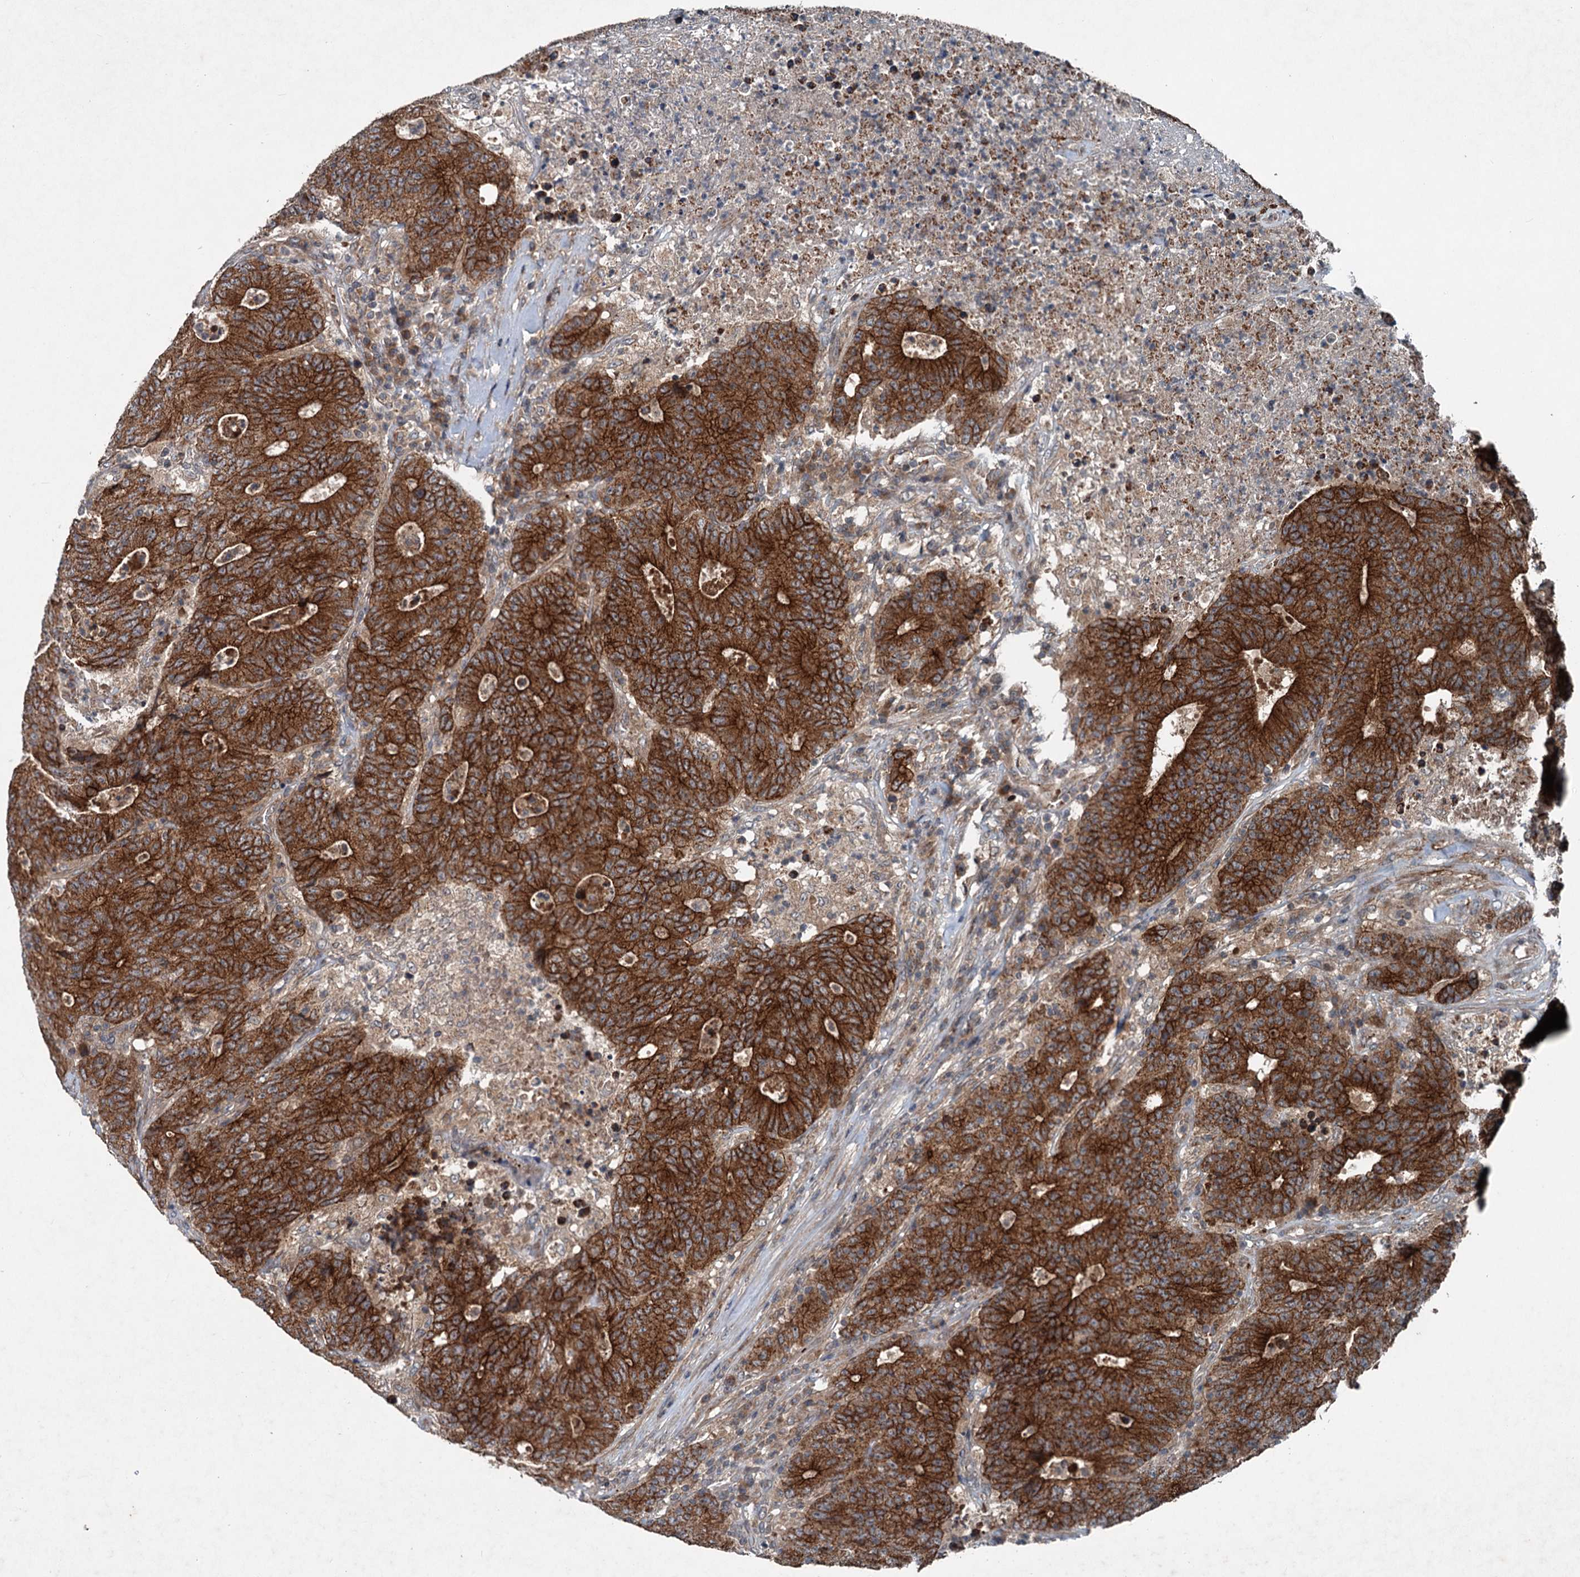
{"staining": {"intensity": "strong", "quantity": ">75%", "location": "cytoplasmic/membranous"}, "tissue": "colorectal cancer", "cell_type": "Tumor cells", "image_type": "cancer", "snomed": [{"axis": "morphology", "description": "Adenocarcinoma, NOS"}, {"axis": "topography", "description": "Colon"}], "caption": "A high-resolution micrograph shows immunohistochemistry staining of colorectal cancer, which displays strong cytoplasmic/membranous staining in about >75% of tumor cells.", "gene": "N4BP2L2", "patient": {"sex": "female", "age": 75}}